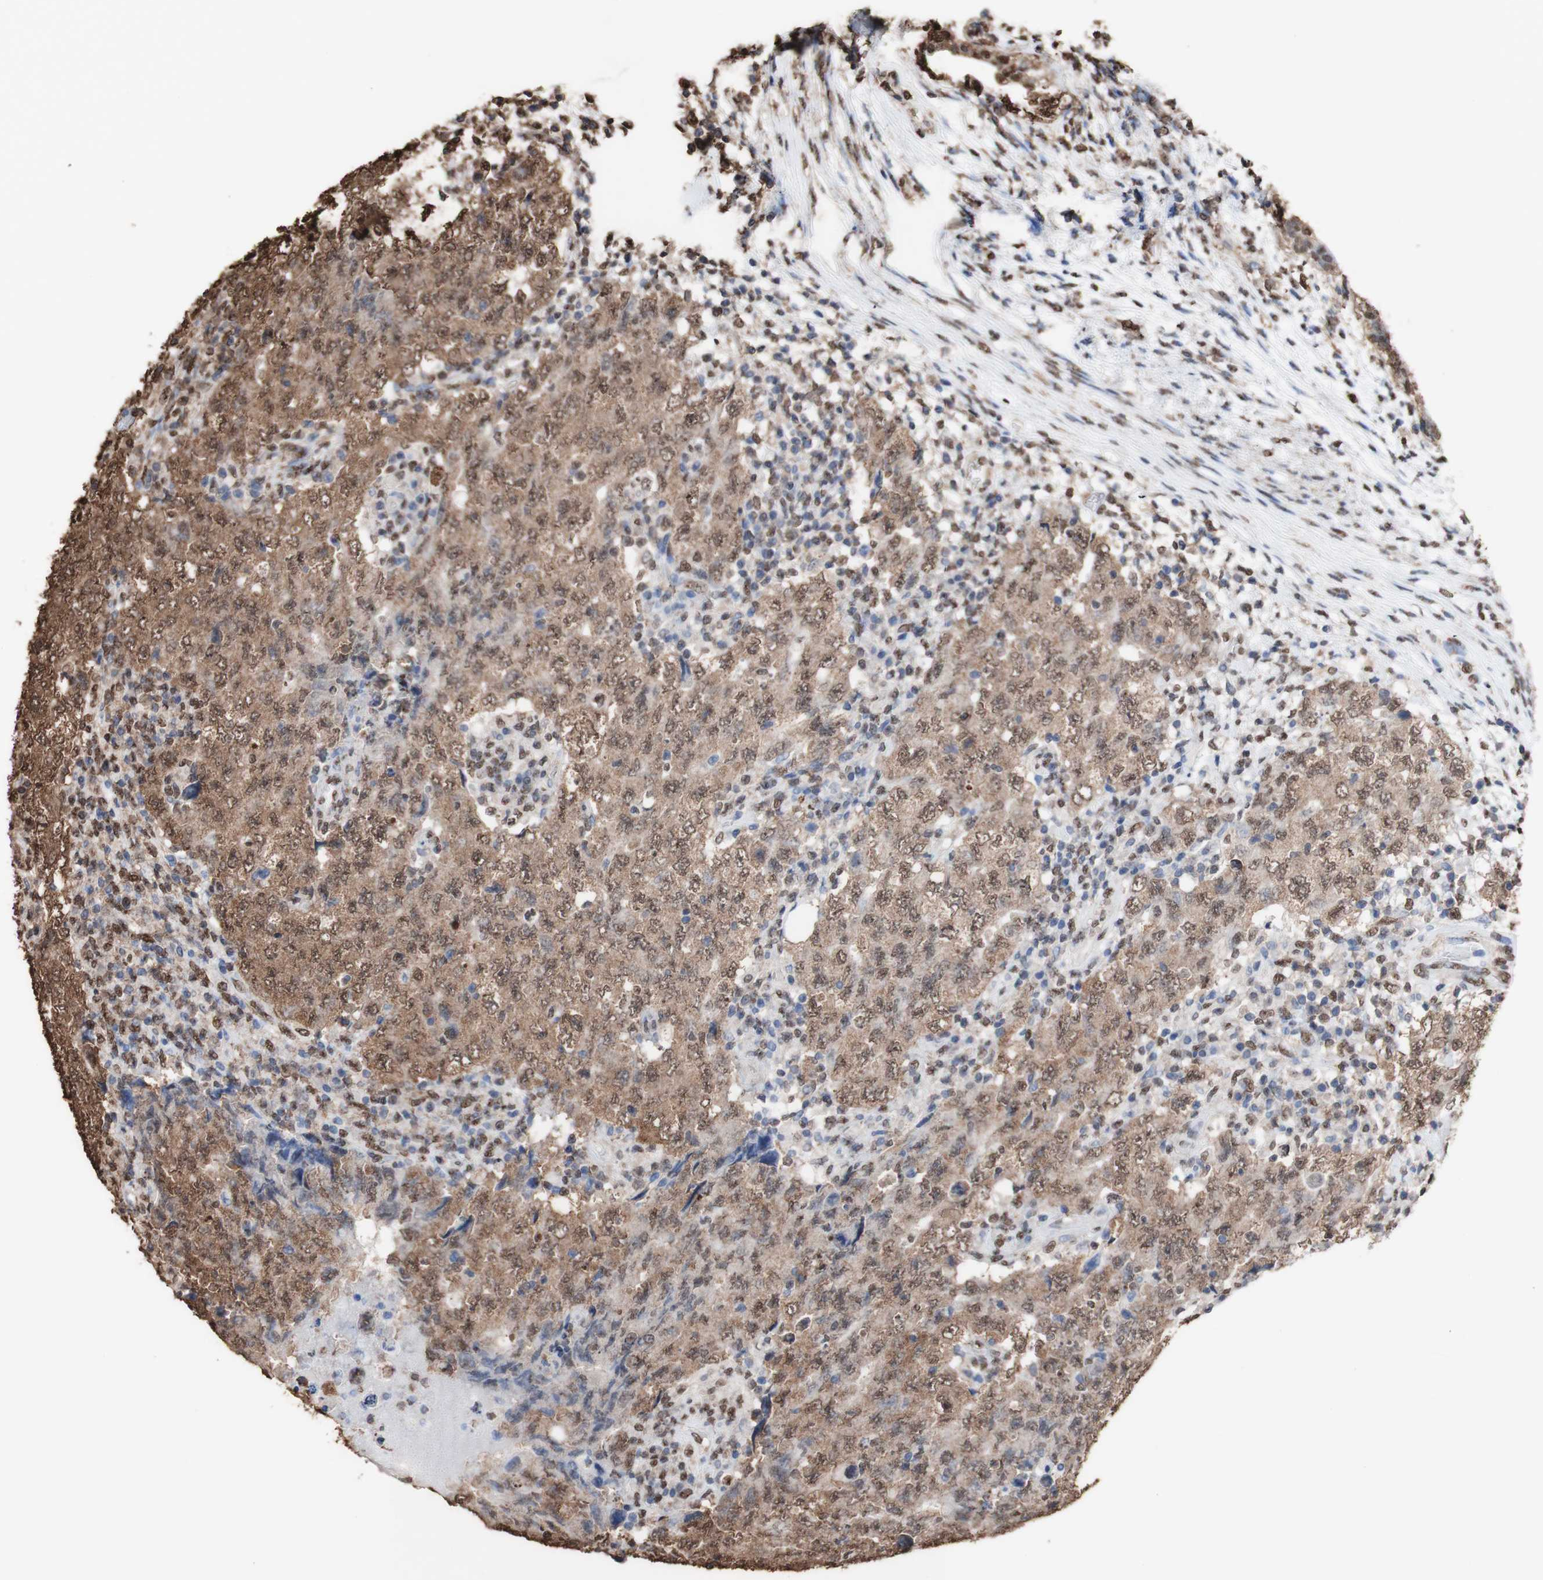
{"staining": {"intensity": "moderate", "quantity": ">75%", "location": "cytoplasmic/membranous,nuclear"}, "tissue": "testis cancer", "cell_type": "Tumor cells", "image_type": "cancer", "snomed": [{"axis": "morphology", "description": "Carcinoma, Embryonal, NOS"}, {"axis": "topography", "description": "Testis"}], "caption": "Brown immunohistochemical staining in testis embryonal carcinoma shows moderate cytoplasmic/membranous and nuclear staining in approximately >75% of tumor cells. The staining was performed using DAB, with brown indicating positive protein expression. Nuclei are stained blue with hematoxylin.", "gene": "PIDD1", "patient": {"sex": "male", "age": 26}}